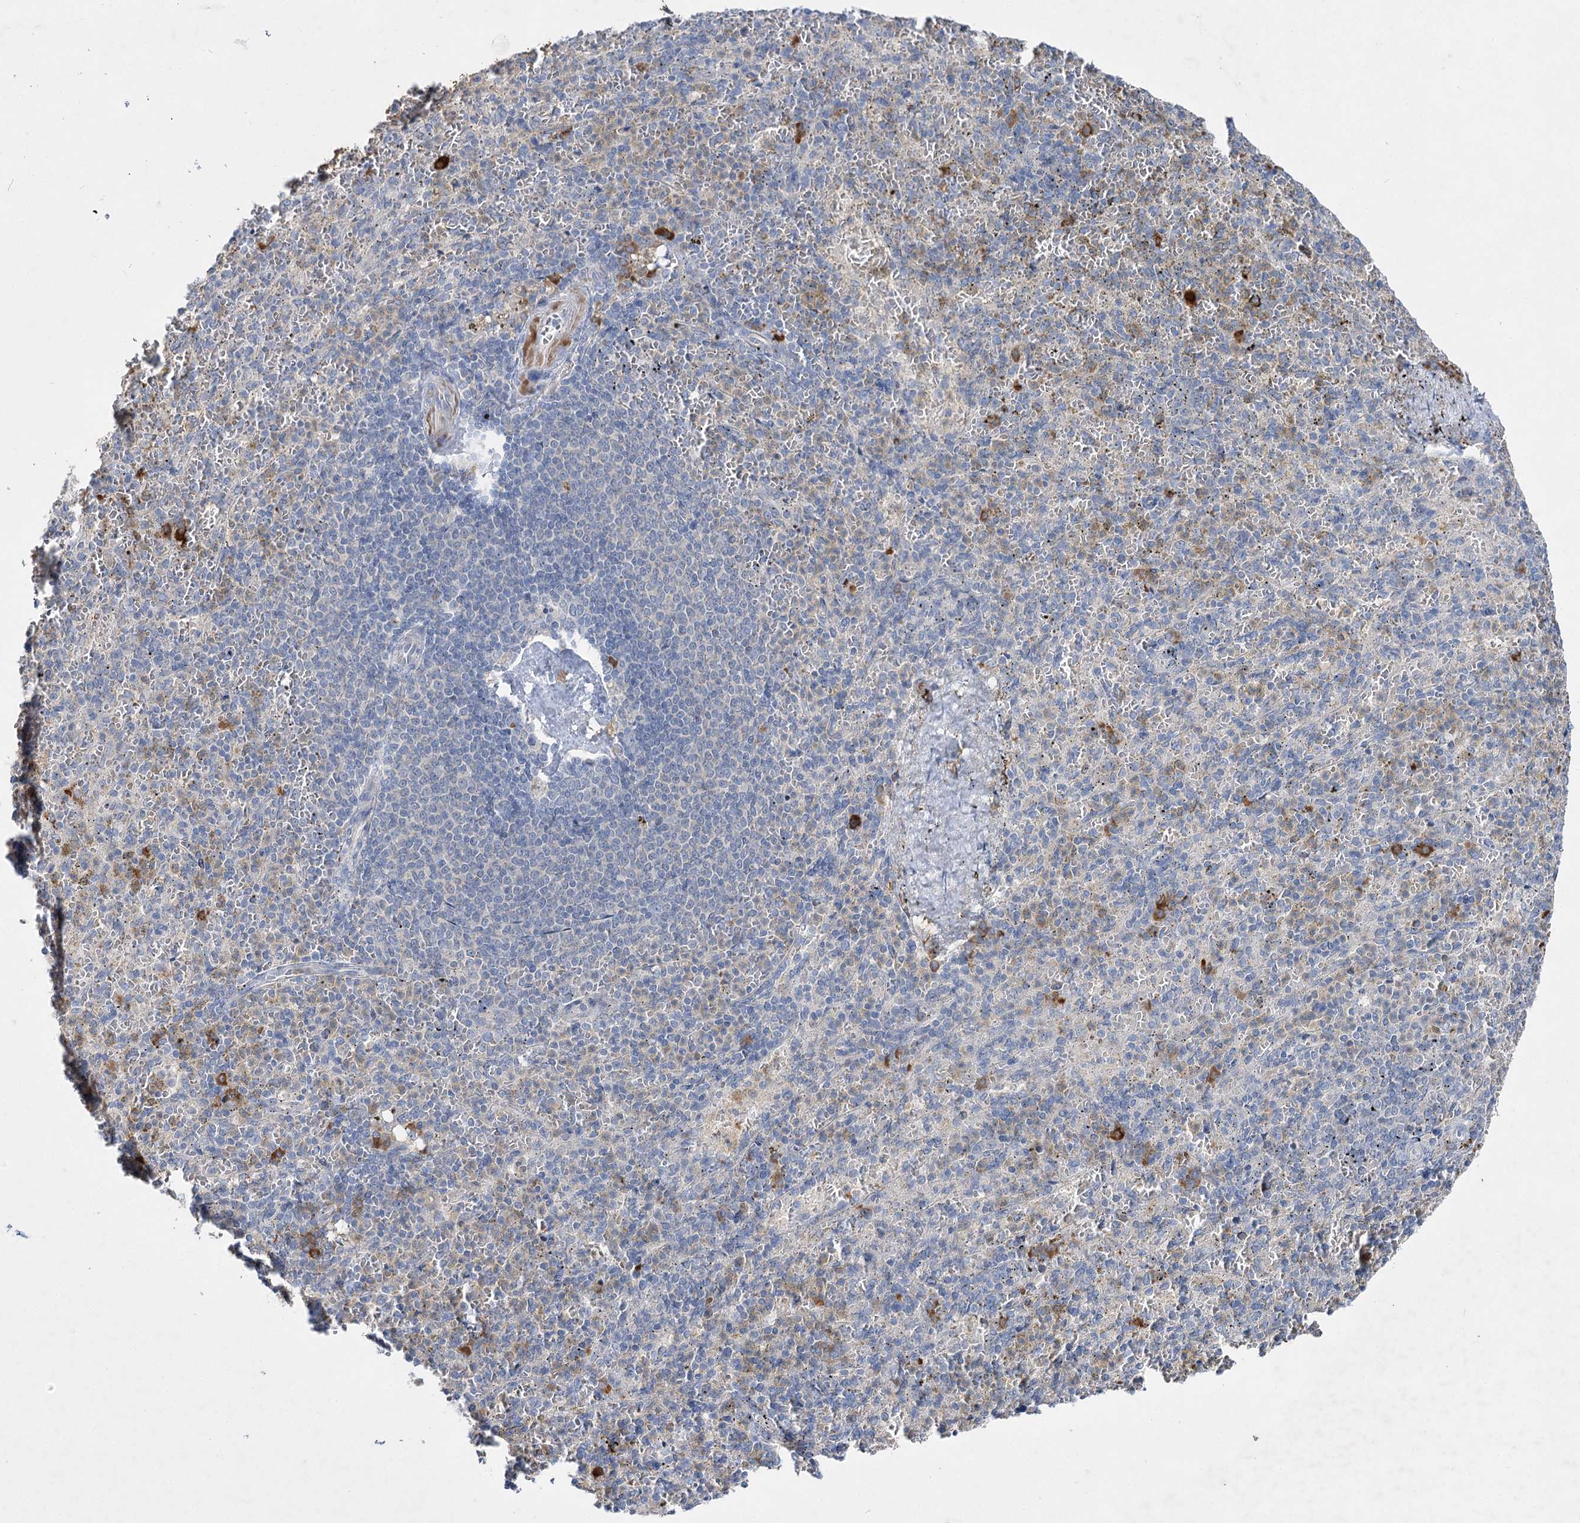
{"staining": {"intensity": "negative", "quantity": "none", "location": "none"}, "tissue": "spleen", "cell_type": "Cells in red pulp", "image_type": "normal", "snomed": [{"axis": "morphology", "description": "Normal tissue, NOS"}, {"axis": "topography", "description": "Spleen"}], "caption": "IHC of unremarkable human spleen exhibits no staining in cells in red pulp.", "gene": "IL1RAP", "patient": {"sex": "female", "age": 74}}